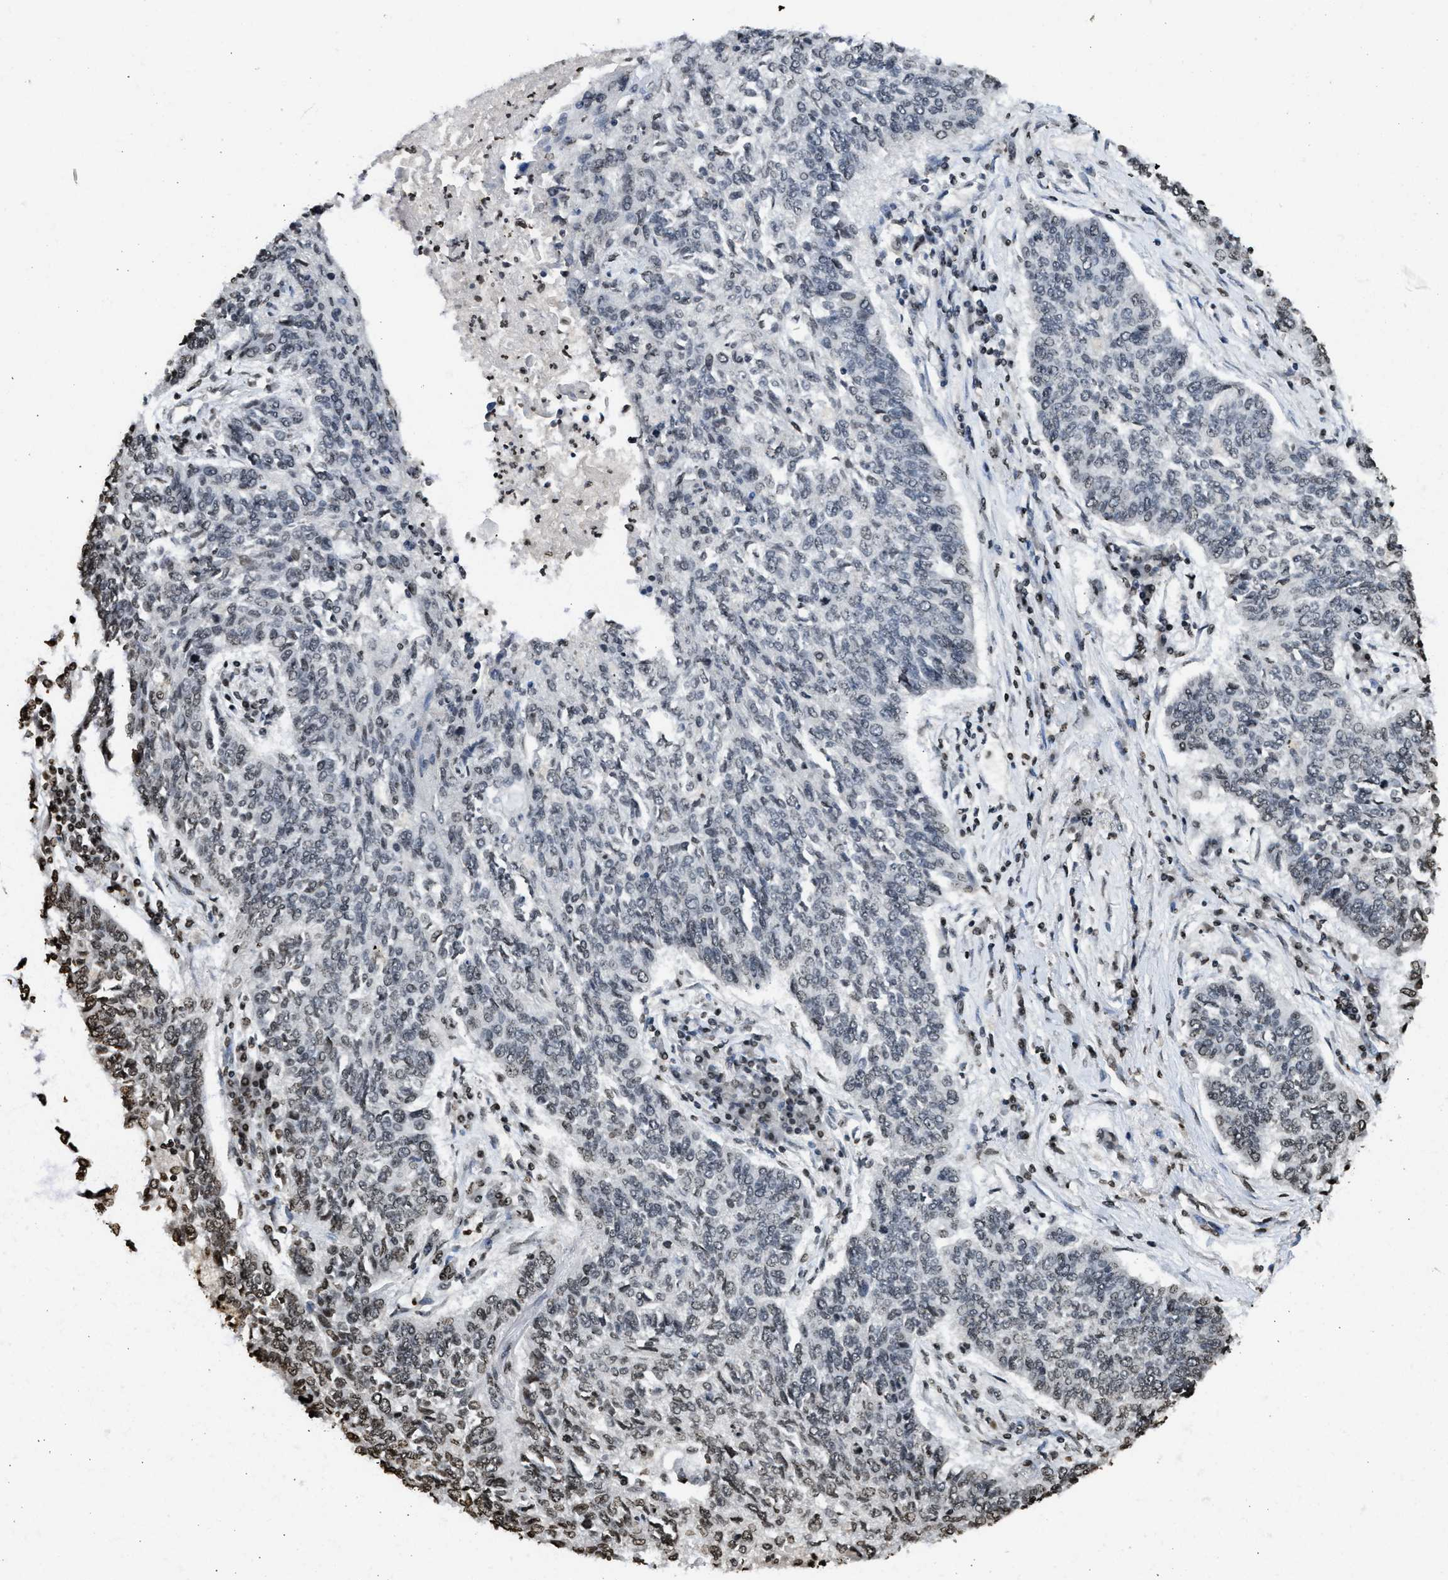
{"staining": {"intensity": "weak", "quantity": "<25%", "location": "nuclear"}, "tissue": "lung cancer", "cell_type": "Tumor cells", "image_type": "cancer", "snomed": [{"axis": "morphology", "description": "Normal tissue, NOS"}, {"axis": "morphology", "description": "Squamous cell carcinoma, NOS"}, {"axis": "topography", "description": "Cartilage tissue"}, {"axis": "topography", "description": "Bronchus"}, {"axis": "topography", "description": "Lung"}], "caption": "Image shows no significant protein expression in tumor cells of lung squamous cell carcinoma. Nuclei are stained in blue.", "gene": "RRAGC", "patient": {"sex": "female", "age": 49}}